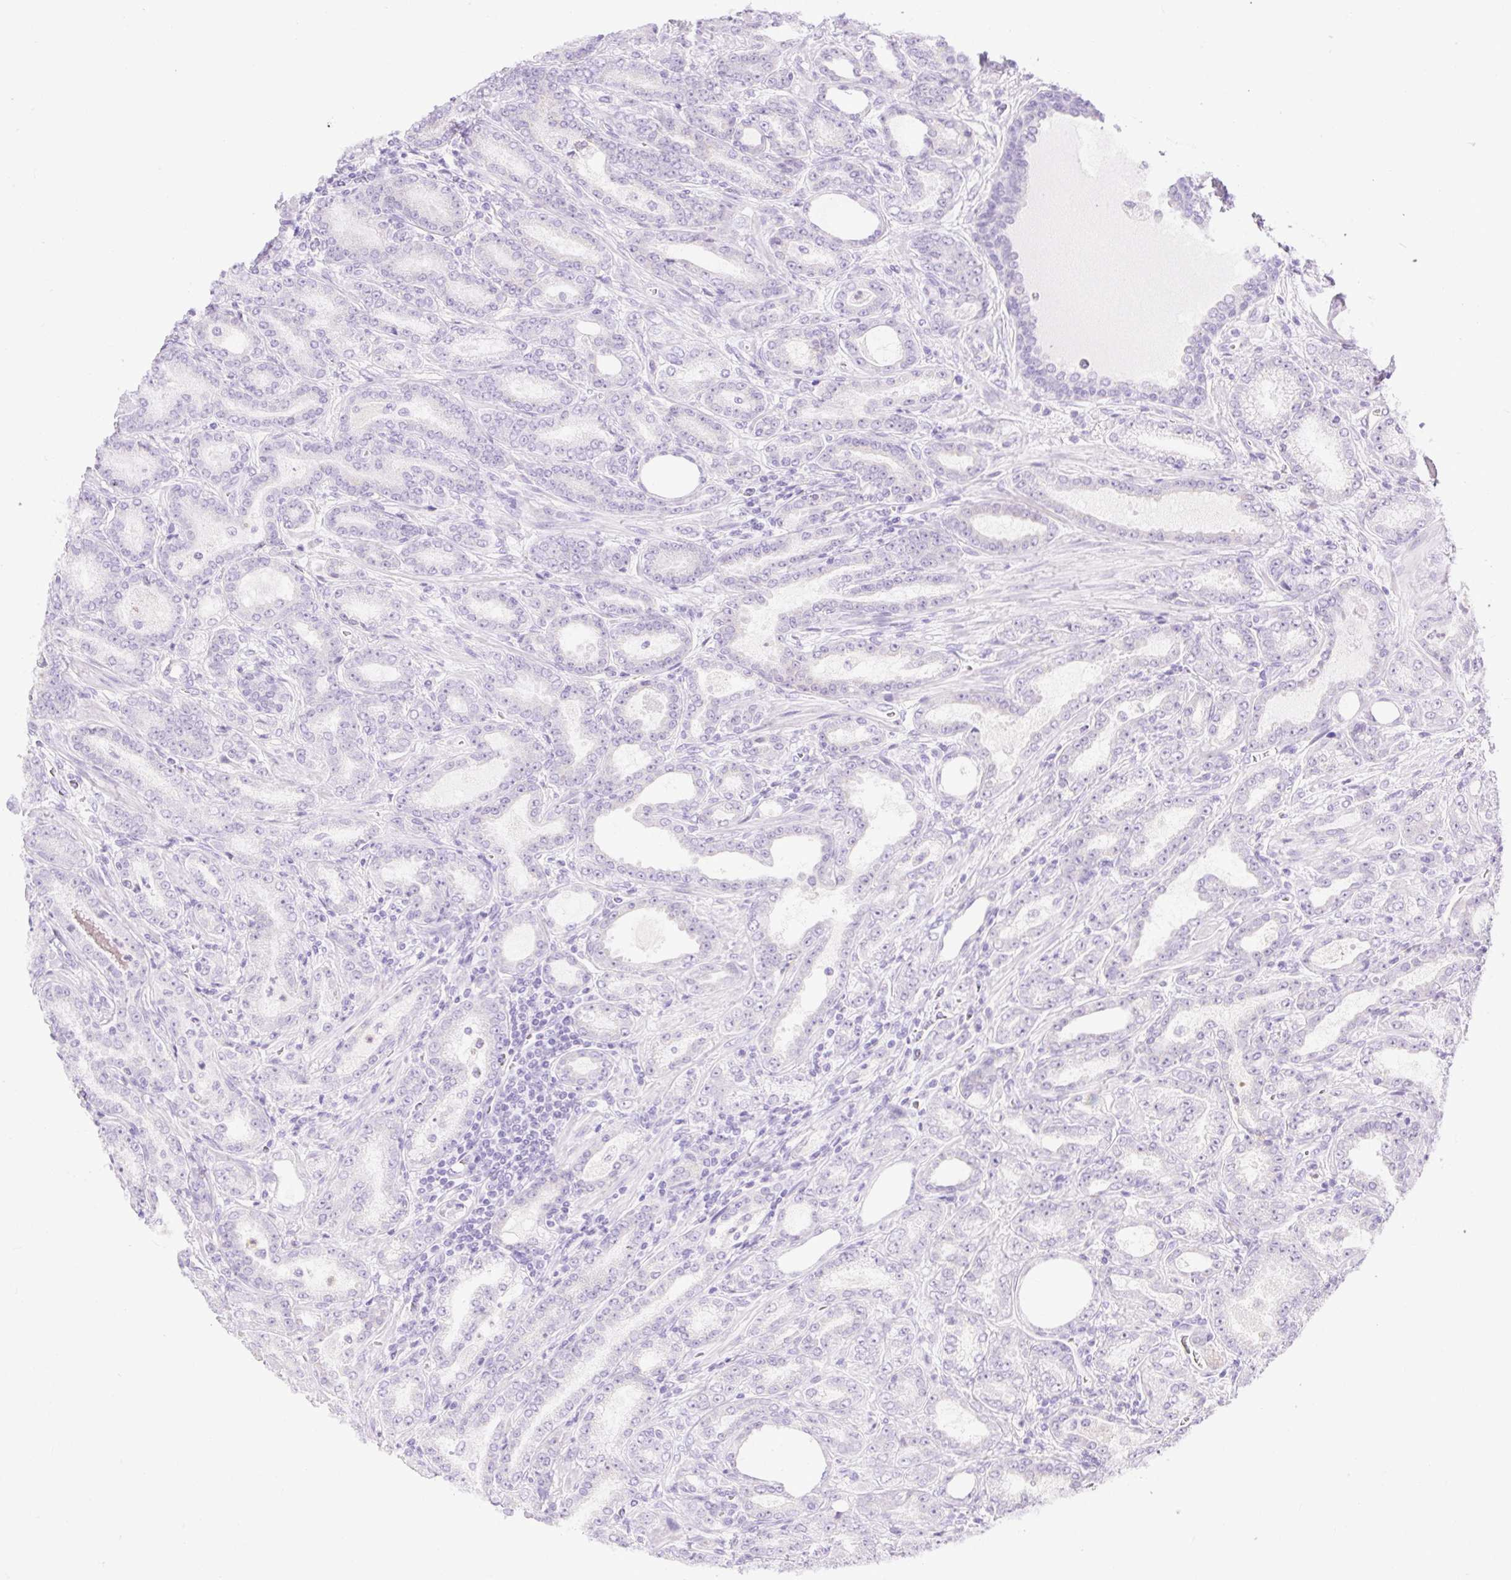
{"staining": {"intensity": "negative", "quantity": "none", "location": "none"}, "tissue": "prostate cancer", "cell_type": "Tumor cells", "image_type": "cancer", "snomed": [{"axis": "morphology", "description": "Adenocarcinoma, High grade"}, {"axis": "topography", "description": "Prostate"}], "caption": "There is no significant expression in tumor cells of high-grade adenocarcinoma (prostate). (DAB (3,3'-diaminobenzidine) IHC, high magnification).", "gene": "SLC25A40", "patient": {"sex": "male", "age": 72}}